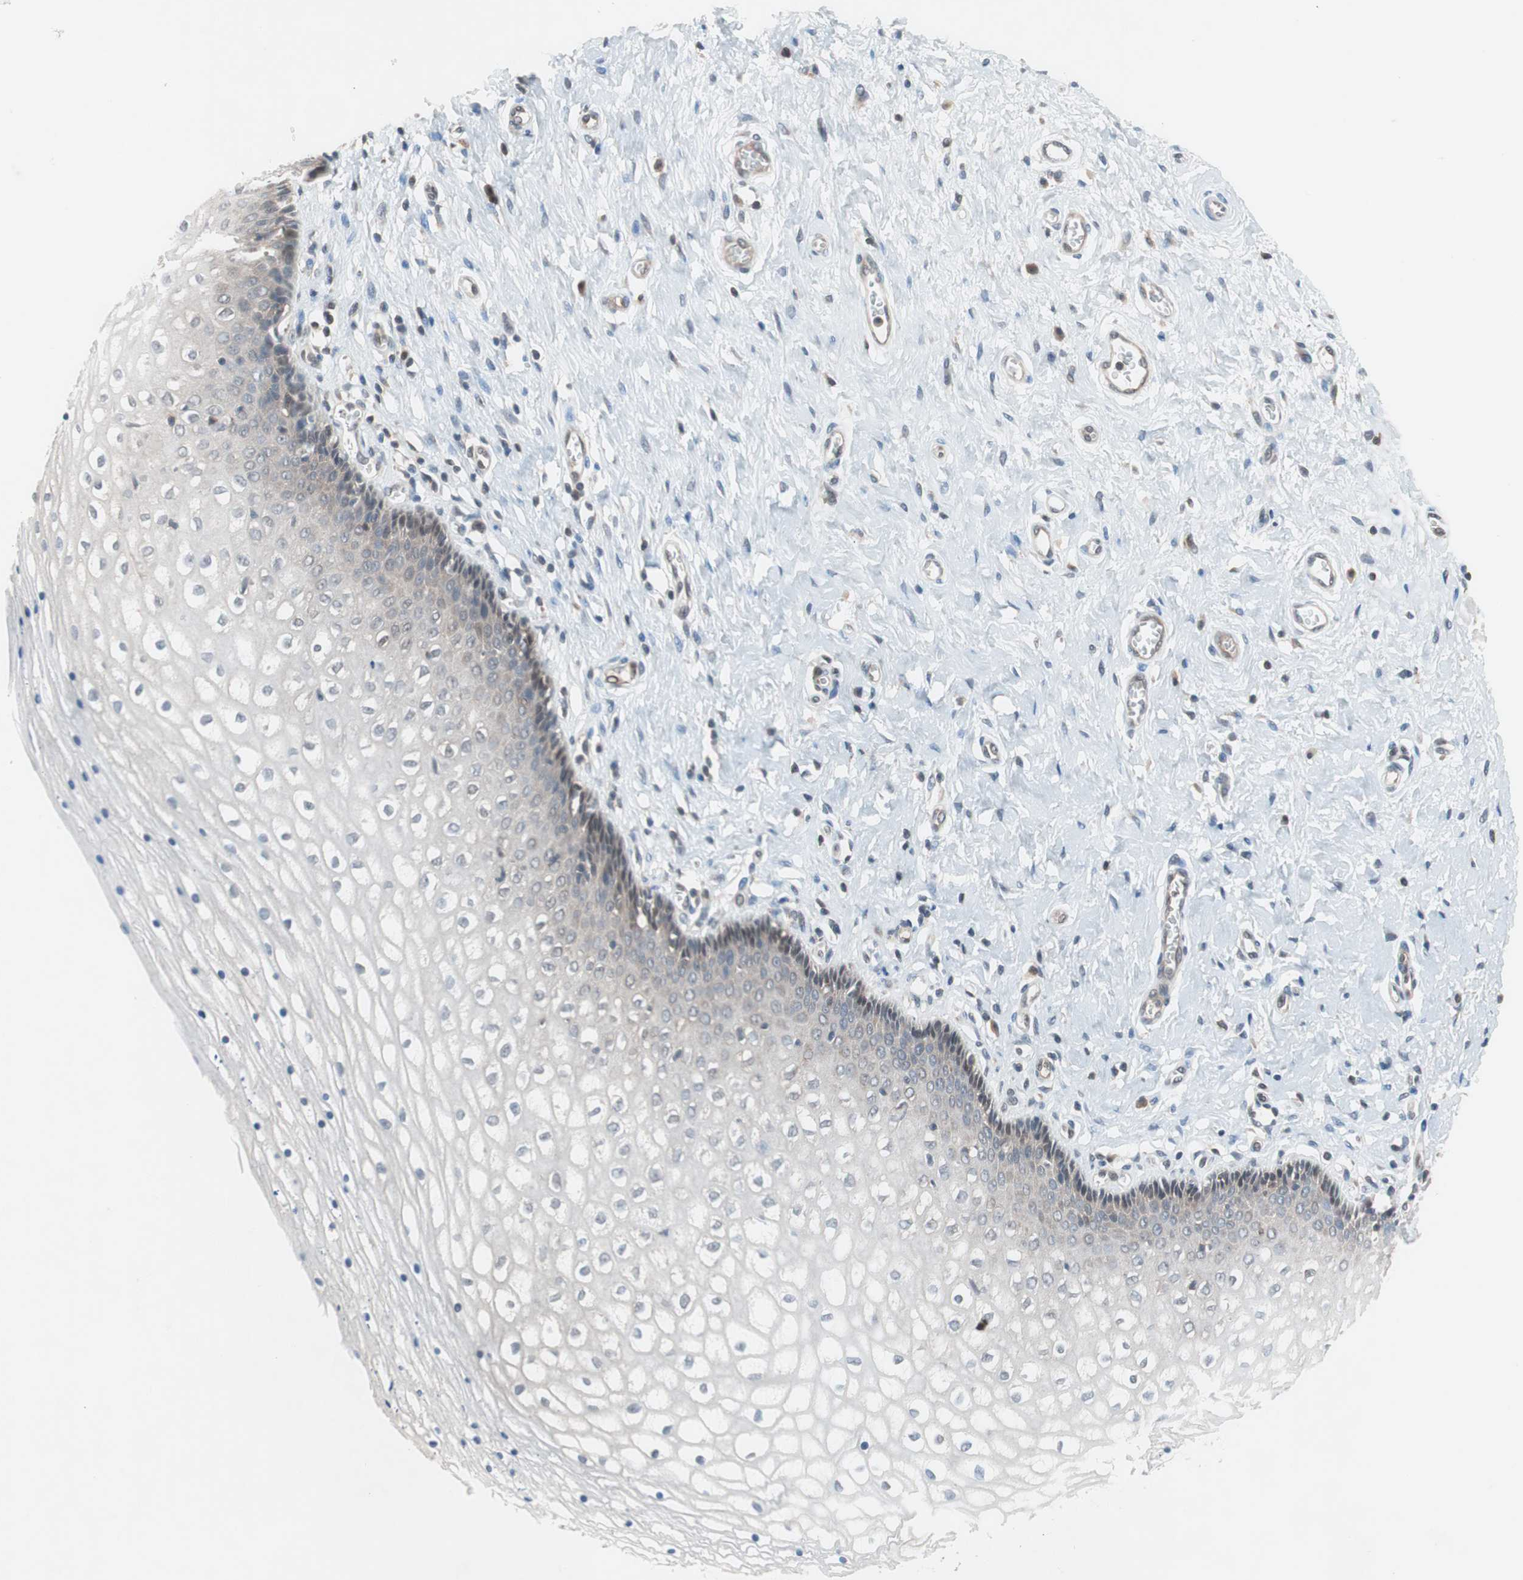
{"staining": {"intensity": "moderate", "quantity": "<25%", "location": "cytoplasmic/membranous"}, "tissue": "vagina", "cell_type": "Squamous epithelial cells", "image_type": "normal", "snomed": [{"axis": "morphology", "description": "Normal tissue, NOS"}, {"axis": "topography", "description": "Soft tissue"}, {"axis": "topography", "description": "Vagina"}], "caption": "Vagina stained with immunohistochemistry displays moderate cytoplasmic/membranous expression in about <25% of squamous epithelial cells.", "gene": "GALT", "patient": {"sex": "female", "age": 61}}